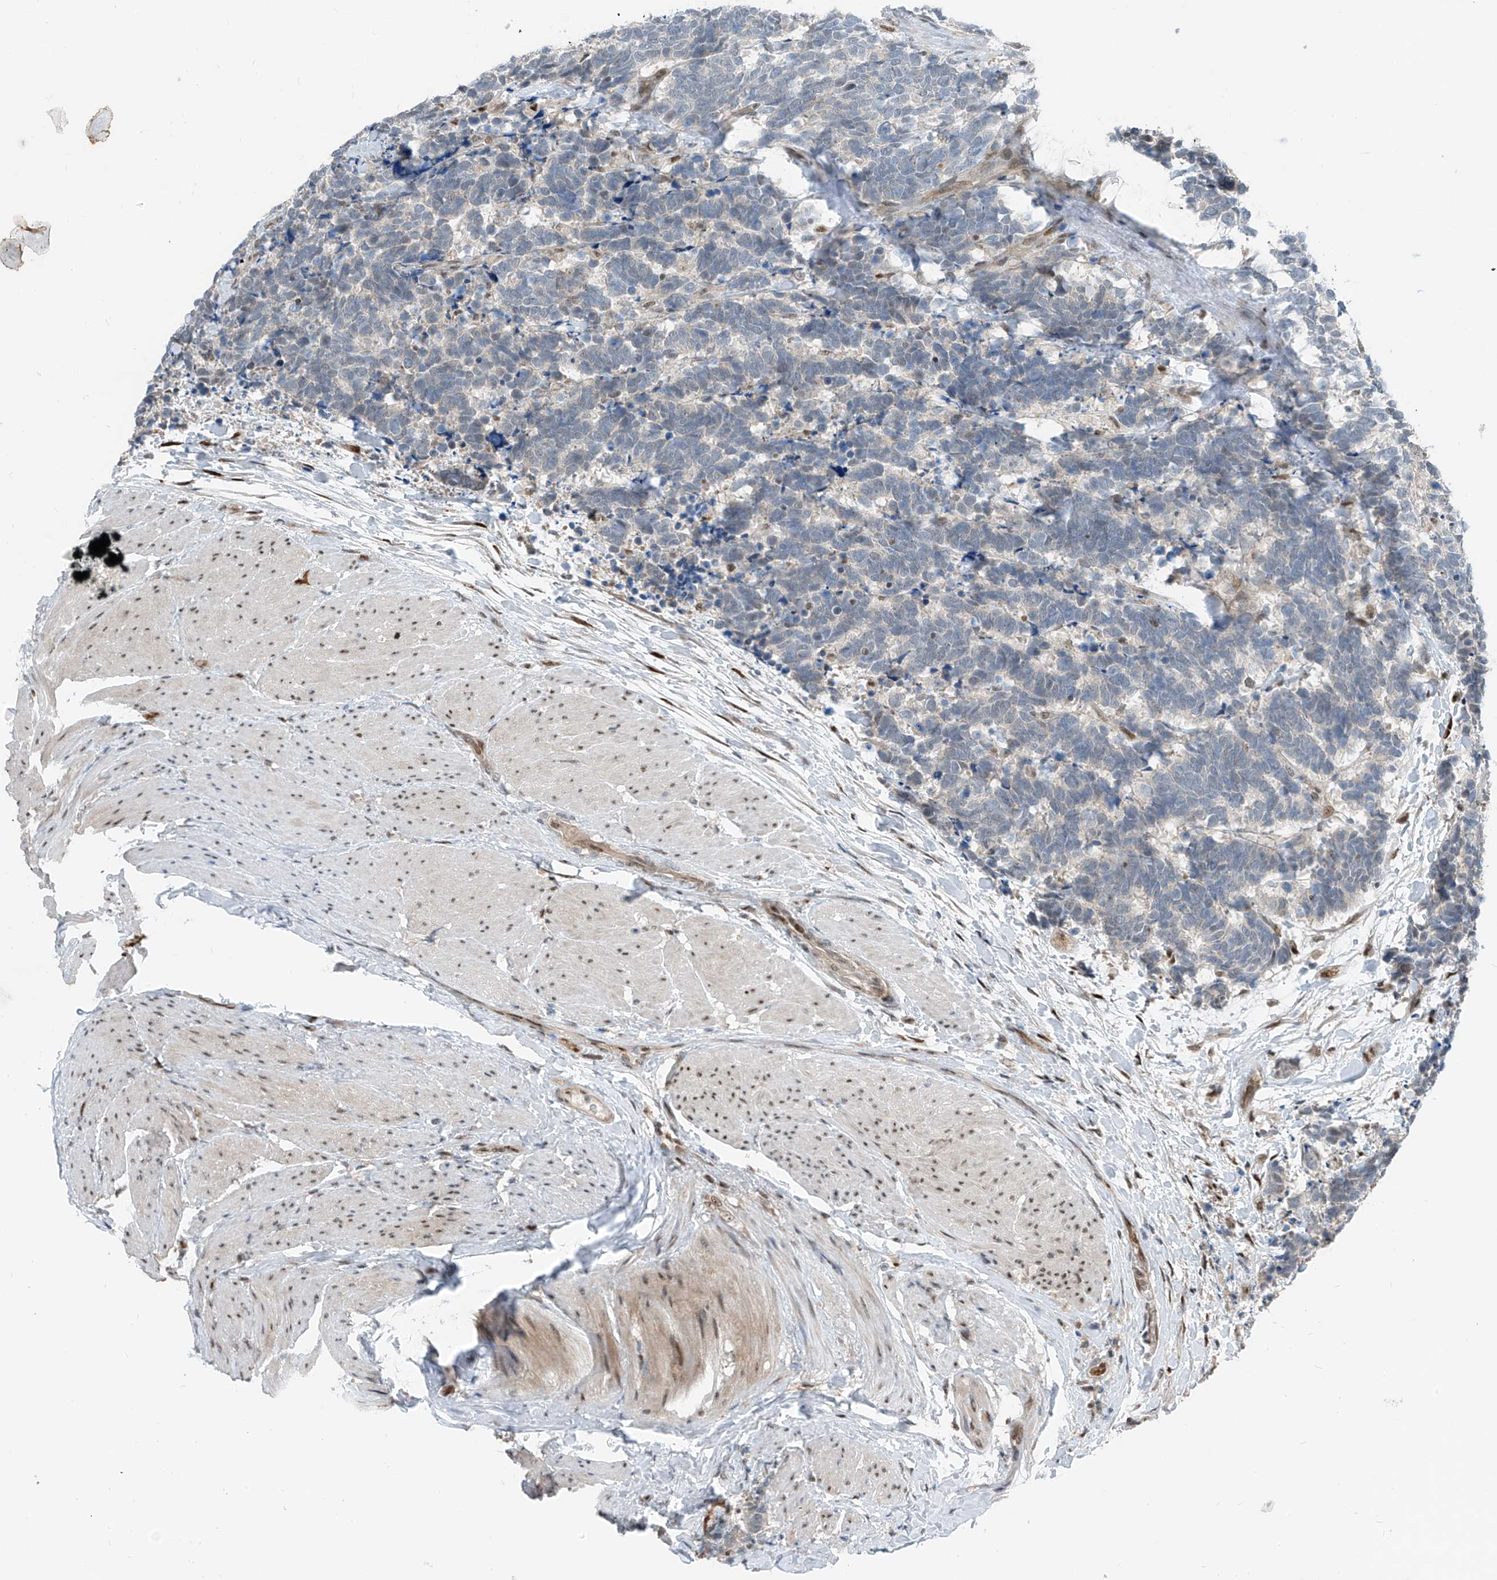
{"staining": {"intensity": "negative", "quantity": "none", "location": "none"}, "tissue": "carcinoid", "cell_type": "Tumor cells", "image_type": "cancer", "snomed": [{"axis": "morphology", "description": "Carcinoma, NOS"}, {"axis": "morphology", "description": "Carcinoid, malignant, NOS"}, {"axis": "topography", "description": "Urinary bladder"}], "caption": "IHC photomicrograph of human malignant carcinoid stained for a protein (brown), which demonstrates no positivity in tumor cells.", "gene": "RBP7", "patient": {"sex": "male", "age": 57}}